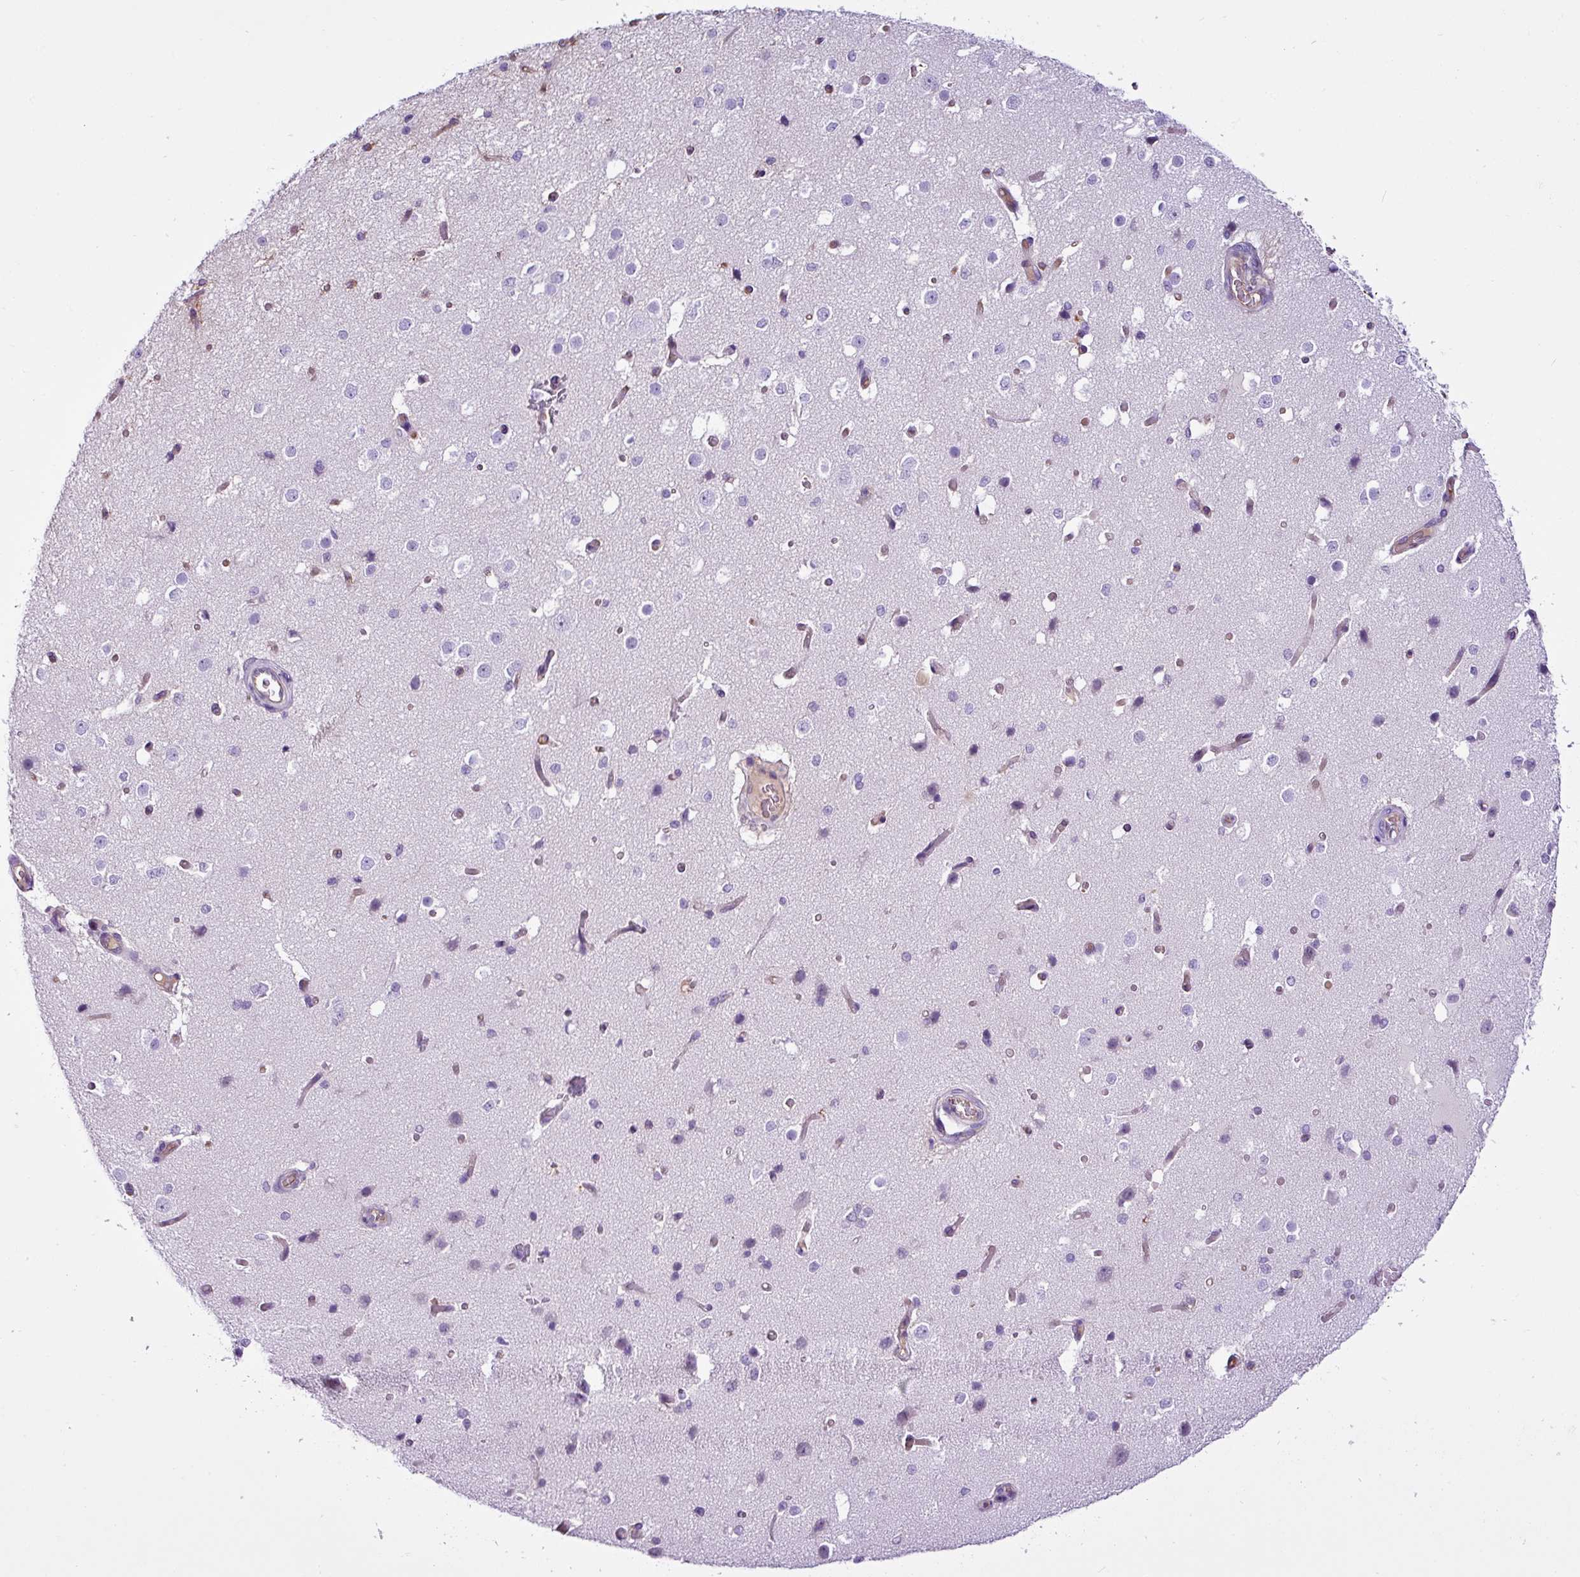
{"staining": {"intensity": "negative", "quantity": "none", "location": "none"}, "tissue": "cerebral cortex", "cell_type": "Endothelial cells", "image_type": "normal", "snomed": [{"axis": "morphology", "description": "Normal tissue, NOS"}, {"axis": "morphology", "description": "Inflammation, NOS"}, {"axis": "topography", "description": "Cerebral cortex"}], "caption": "An image of cerebral cortex stained for a protein demonstrates no brown staining in endothelial cells. Nuclei are stained in blue.", "gene": "EME2", "patient": {"sex": "male", "age": 6}}